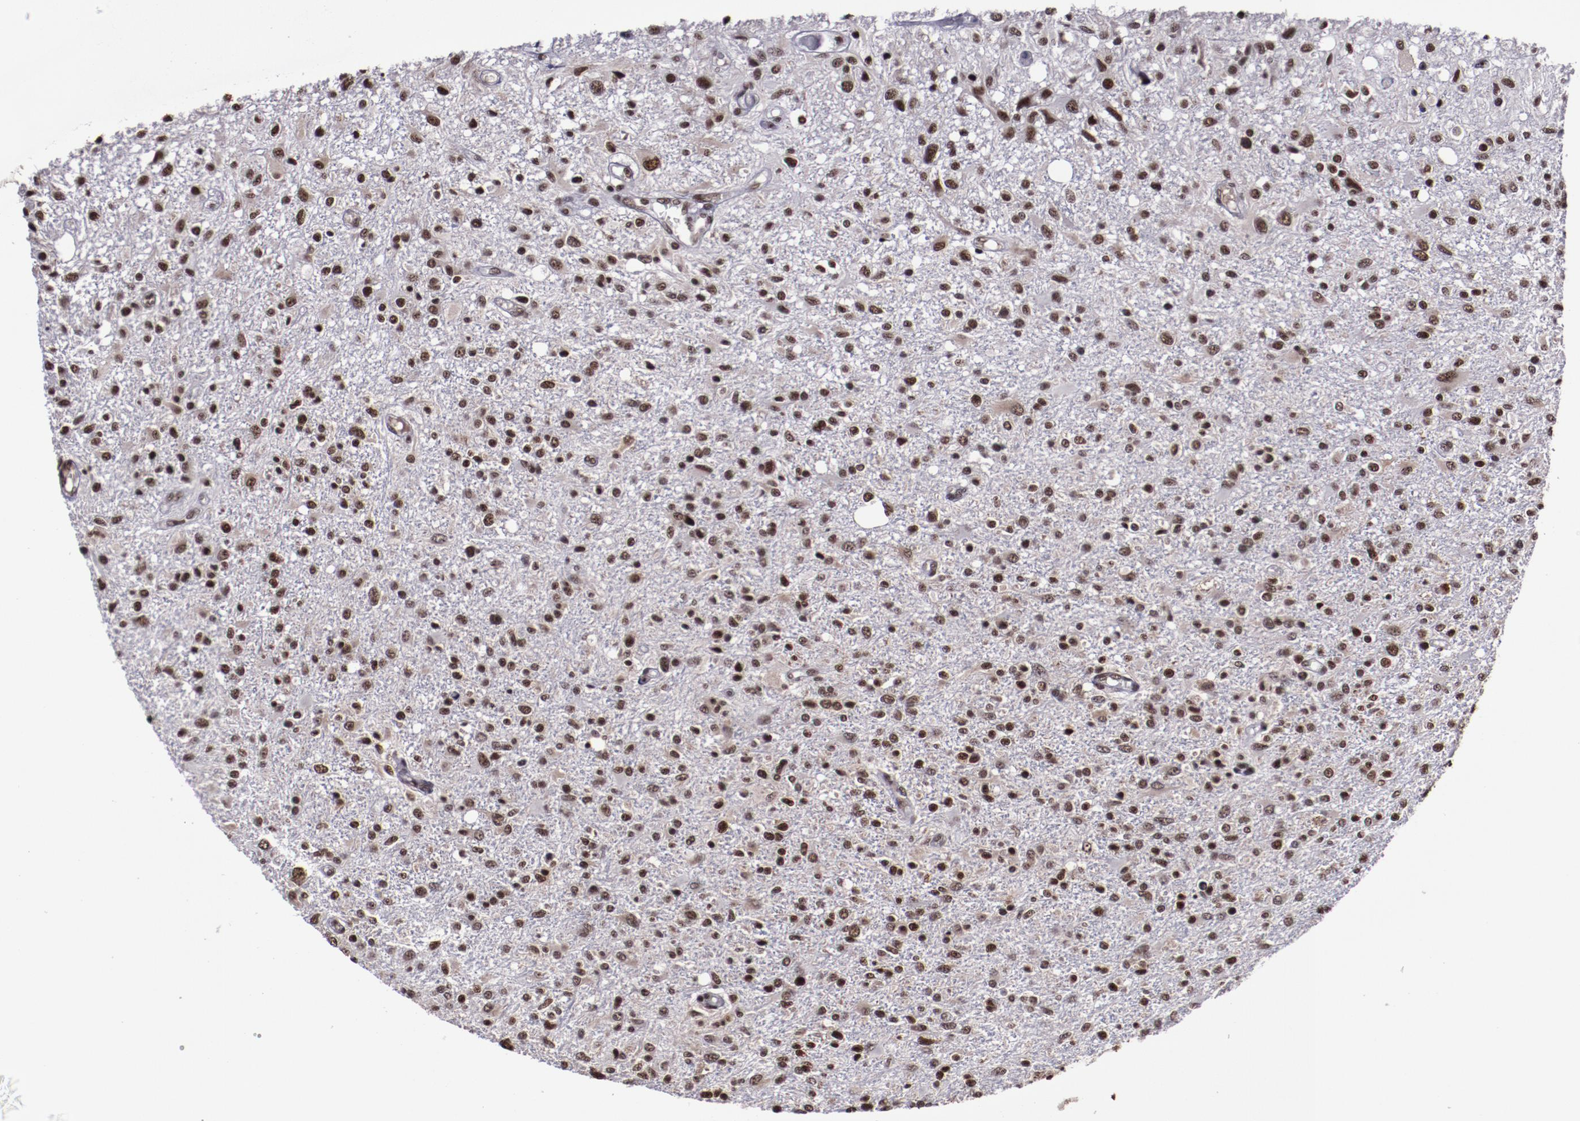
{"staining": {"intensity": "moderate", "quantity": ">75%", "location": "nuclear"}, "tissue": "glioma", "cell_type": "Tumor cells", "image_type": "cancer", "snomed": [{"axis": "morphology", "description": "Glioma, malignant, High grade"}, {"axis": "topography", "description": "Cerebral cortex"}], "caption": "Protein staining of glioma tissue shows moderate nuclear staining in about >75% of tumor cells.", "gene": "ERH", "patient": {"sex": "male", "age": 76}}